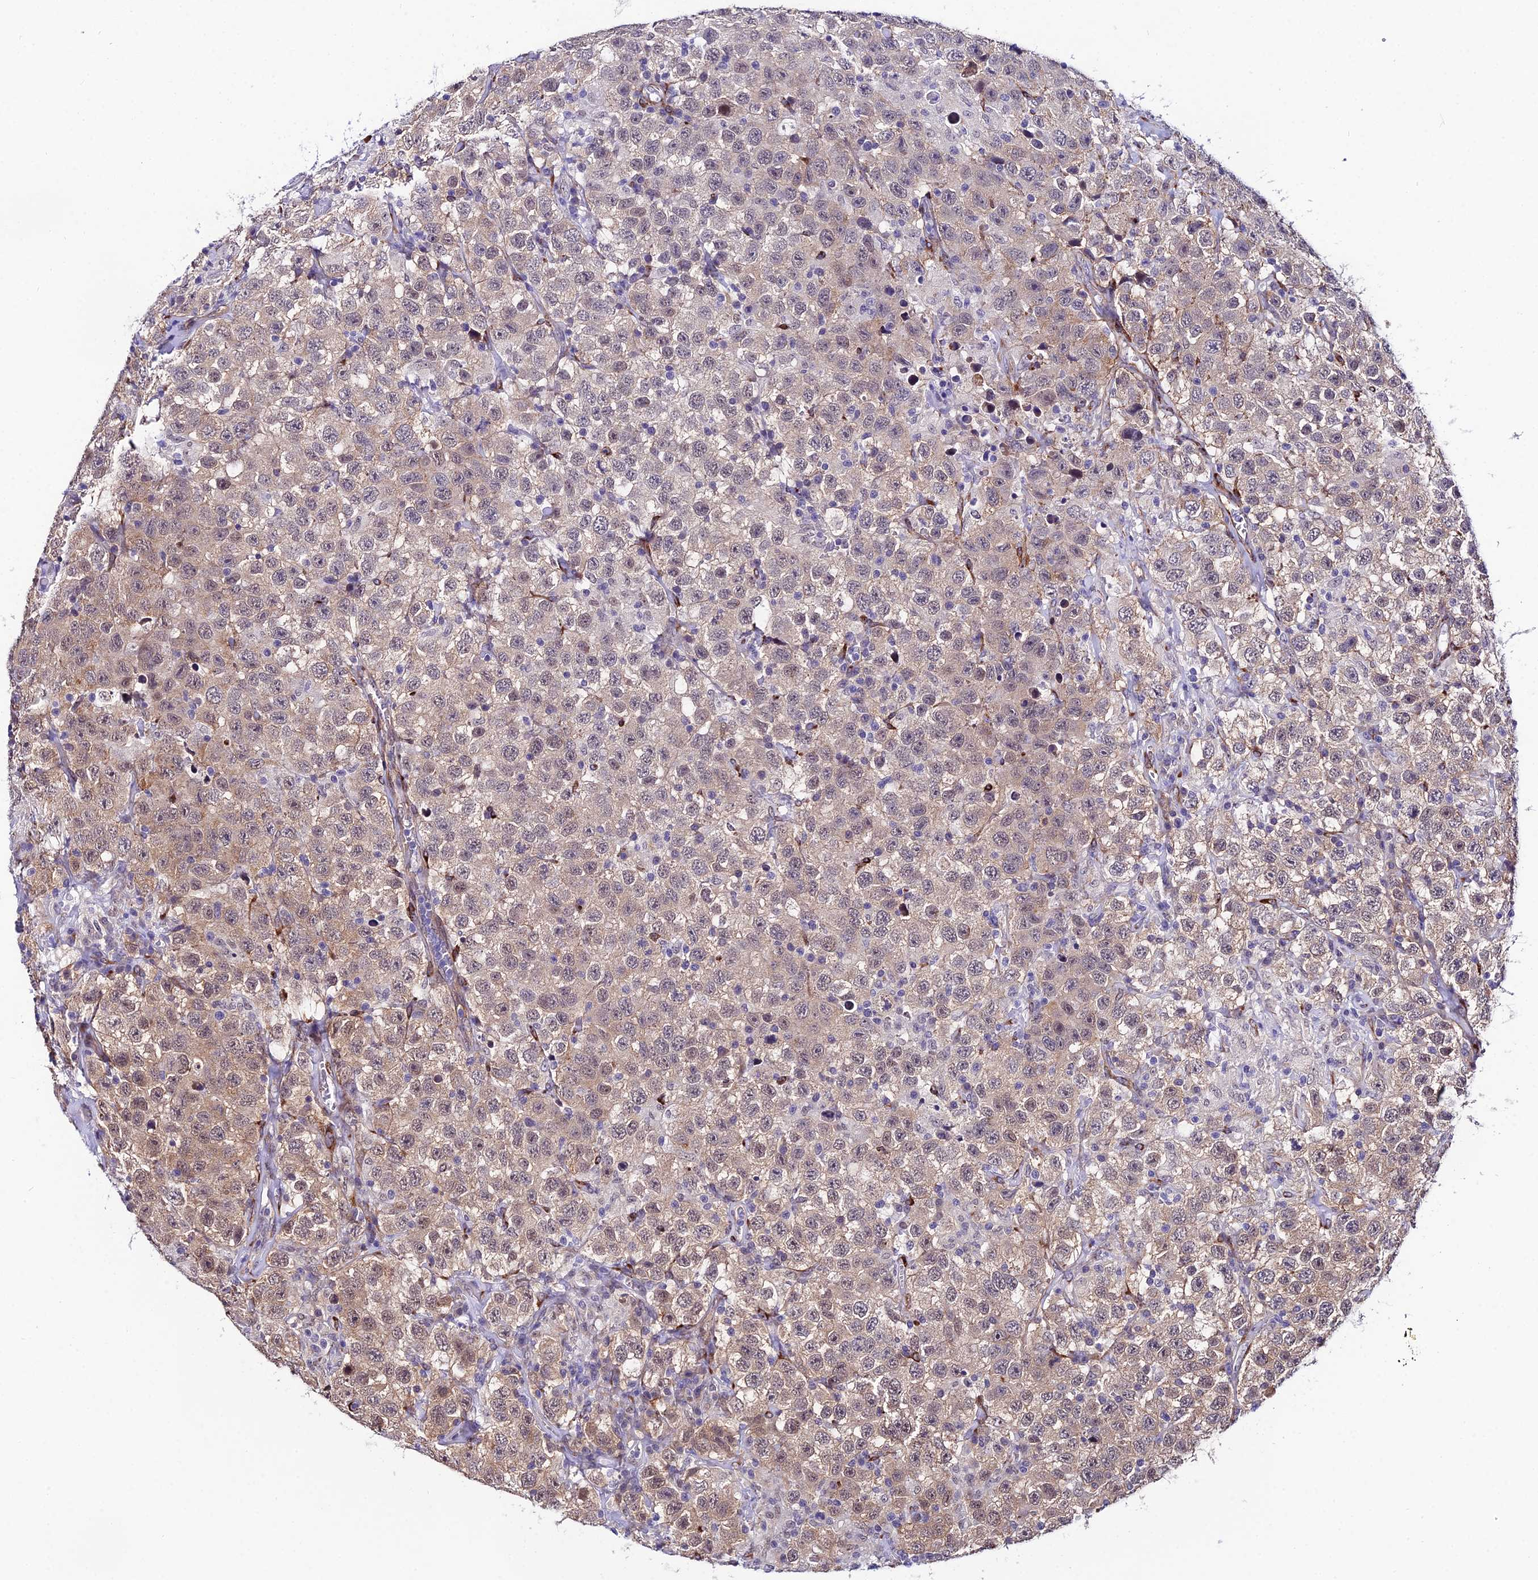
{"staining": {"intensity": "weak", "quantity": "25%-75%", "location": "cytoplasmic/membranous,nuclear"}, "tissue": "testis cancer", "cell_type": "Tumor cells", "image_type": "cancer", "snomed": [{"axis": "morphology", "description": "Seminoma, NOS"}, {"axis": "topography", "description": "Testis"}], "caption": "An image of human seminoma (testis) stained for a protein demonstrates weak cytoplasmic/membranous and nuclear brown staining in tumor cells.", "gene": "SYT15", "patient": {"sex": "male", "age": 41}}